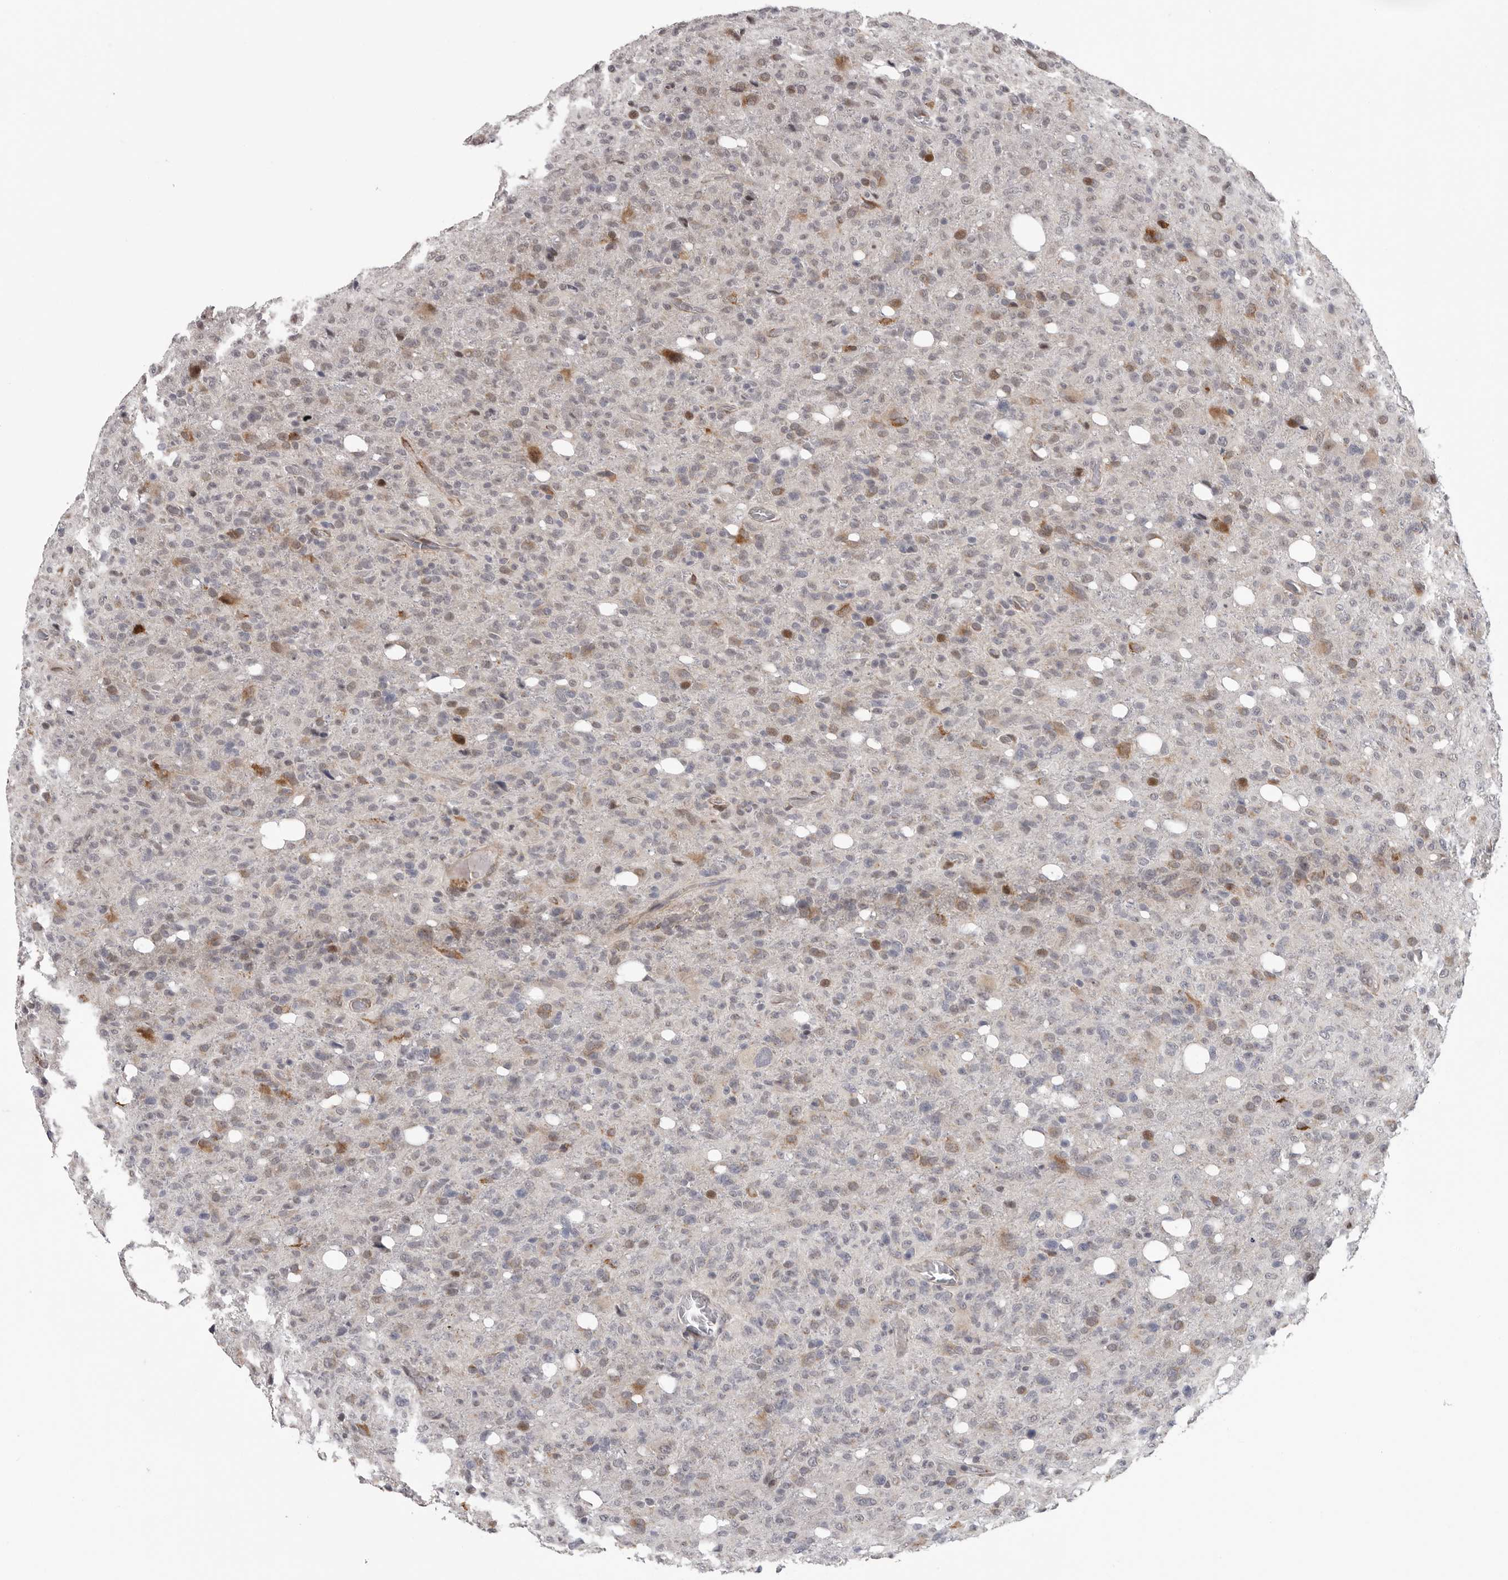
{"staining": {"intensity": "moderate", "quantity": "<25%", "location": "cytoplasmic/membranous,nuclear"}, "tissue": "glioma", "cell_type": "Tumor cells", "image_type": "cancer", "snomed": [{"axis": "morphology", "description": "Glioma, malignant, High grade"}, {"axis": "topography", "description": "Brain"}], "caption": "Protein staining of glioma tissue demonstrates moderate cytoplasmic/membranous and nuclear positivity in approximately <25% of tumor cells.", "gene": "RALGPS2", "patient": {"sex": "female", "age": 57}}